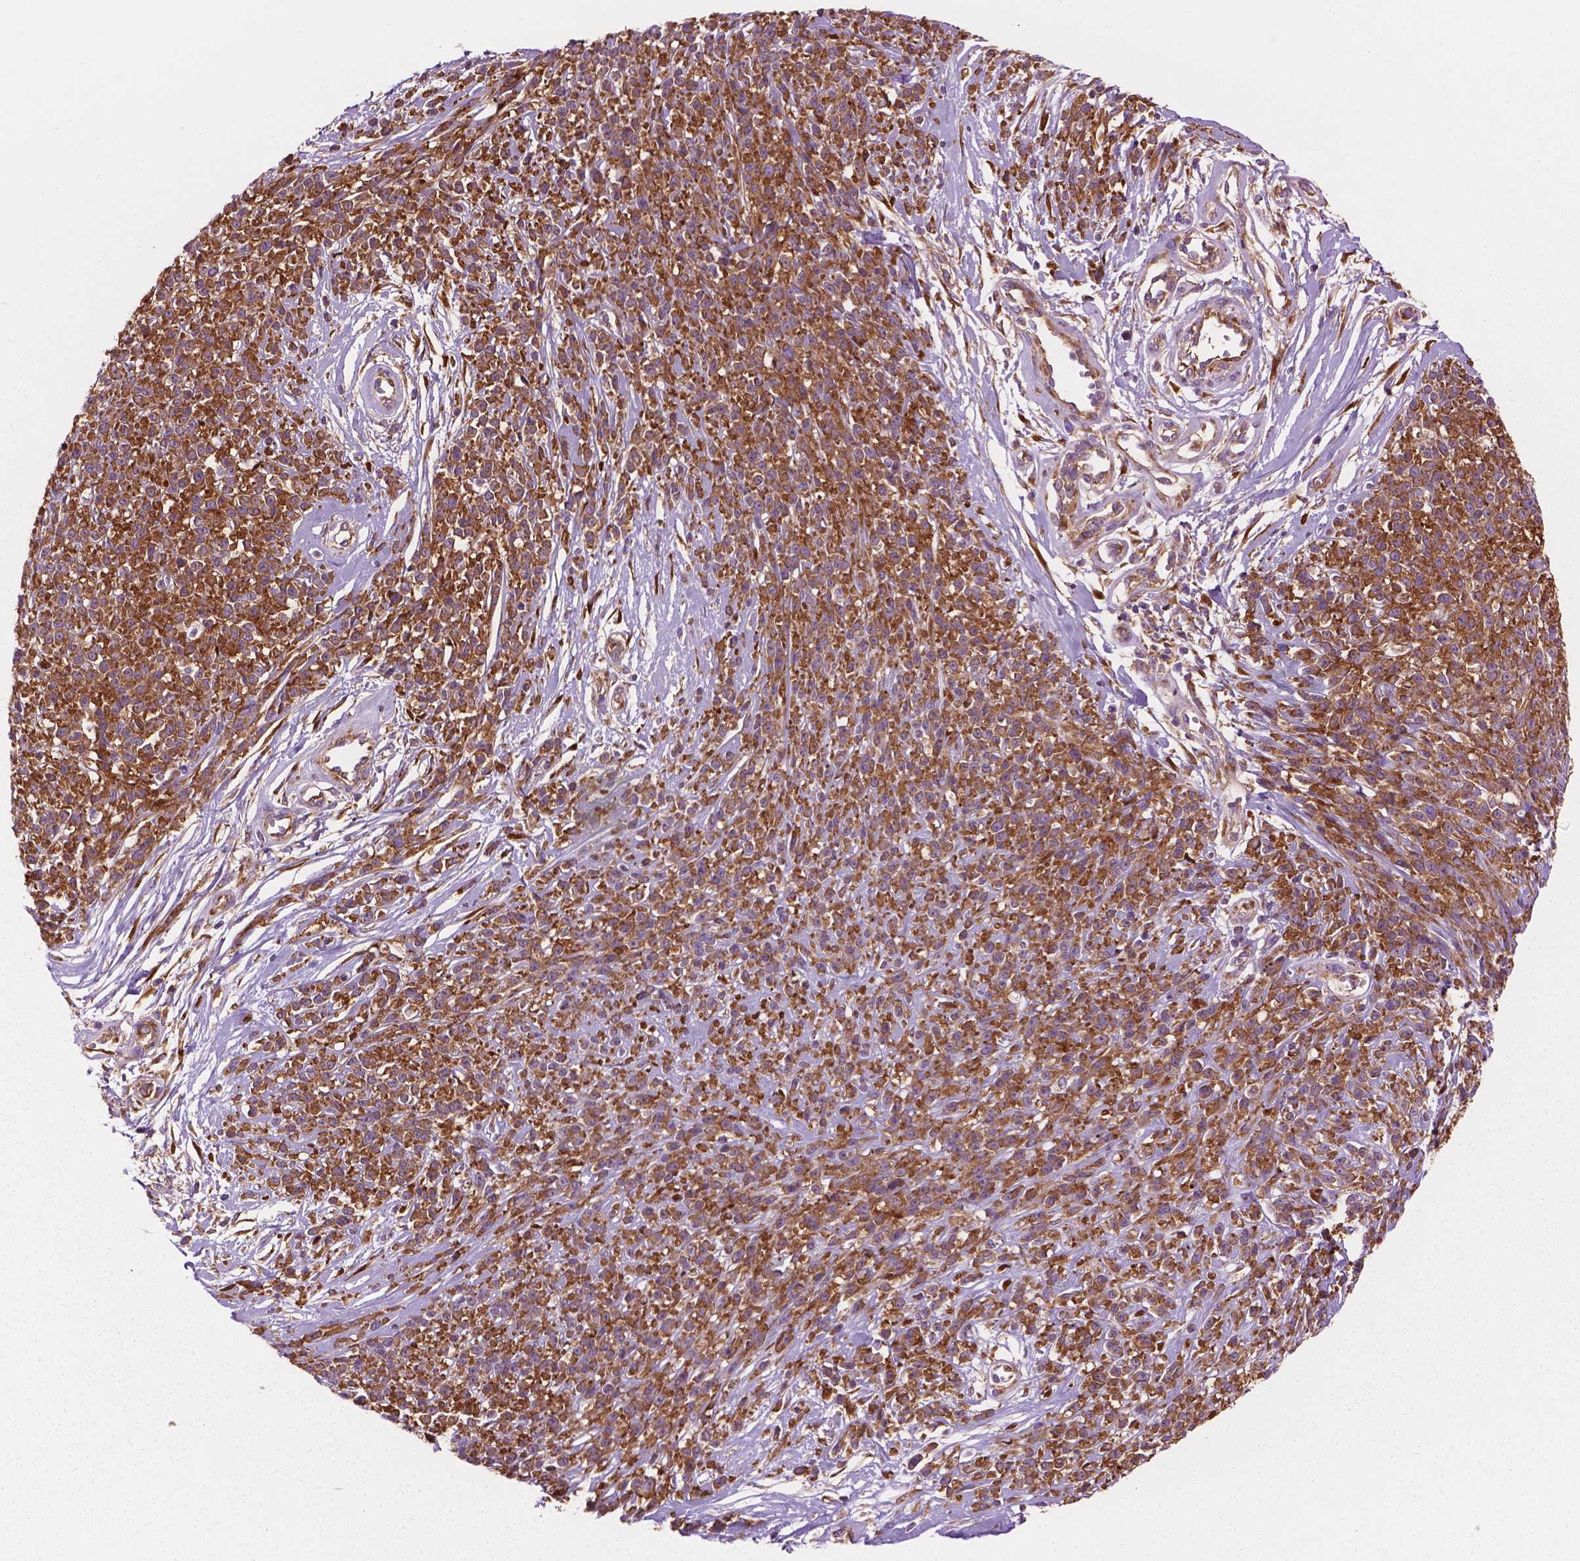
{"staining": {"intensity": "moderate", "quantity": ">75%", "location": "cytoplasmic/membranous"}, "tissue": "melanoma", "cell_type": "Tumor cells", "image_type": "cancer", "snomed": [{"axis": "morphology", "description": "Malignant melanoma, NOS"}, {"axis": "topography", "description": "Skin"}, {"axis": "topography", "description": "Skin of trunk"}], "caption": "Immunohistochemical staining of melanoma displays medium levels of moderate cytoplasmic/membranous protein staining in about >75% of tumor cells. (Stains: DAB (3,3'-diaminobenzidine) in brown, nuclei in blue, Microscopy: brightfield microscopy at high magnification).", "gene": "RPL37A", "patient": {"sex": "male", "age": 74}}